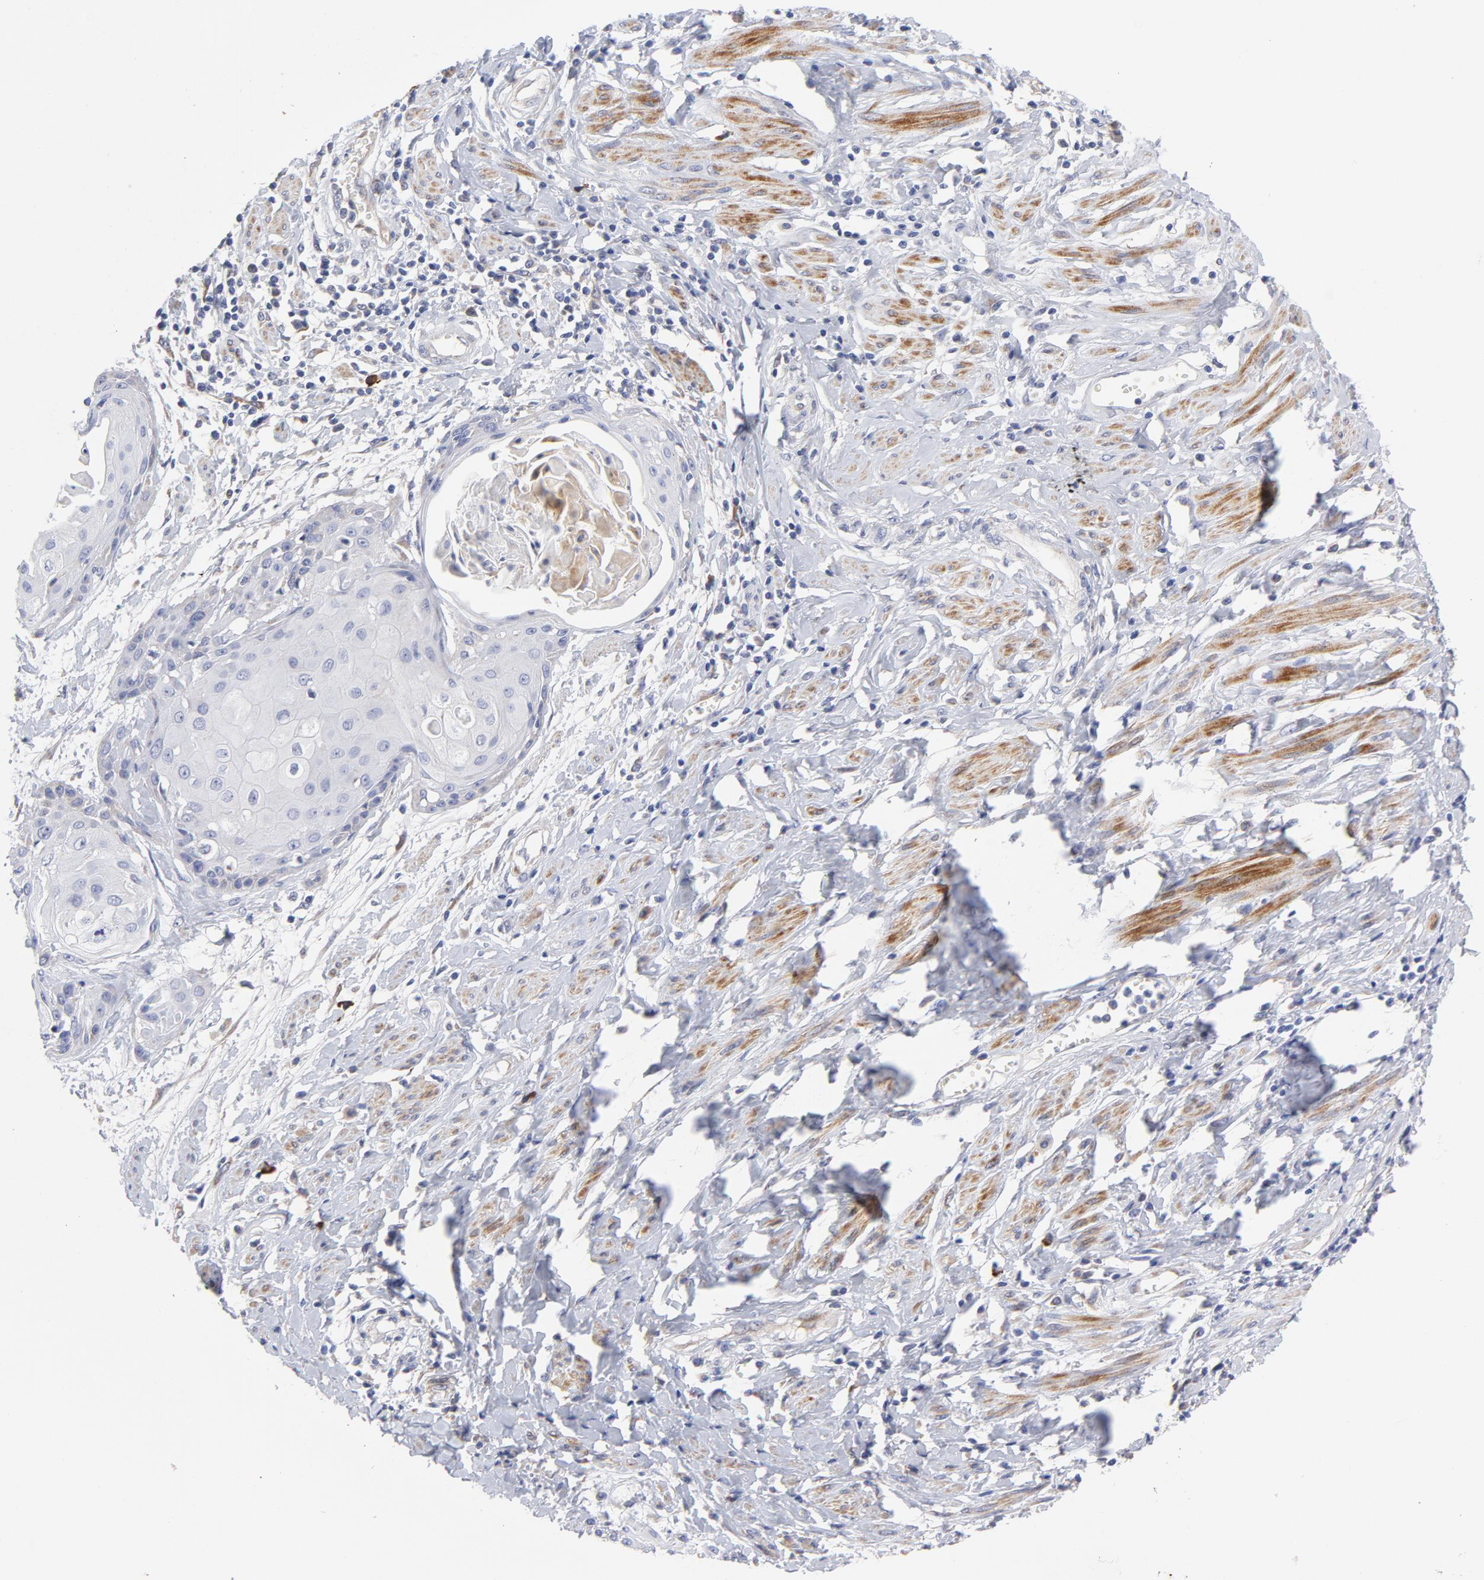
{"staining": {"intensity": "negative", "quantity": "none", "location": "none"}, "tissue": "cervical cancer", "cell_type": "Tumor cells", "image_type": "cancer", "snomed": [{"axis": "morphology", "description": "Squamous cell carcinoma, NOS"}, {"axis": "topography", "description": "Cervix"}], "caption": "This is a photomicrograph of immunohistochemistry (IHC) staining of cervical cancer (squamous cell carcinoma), which shows no expression in tumor cells. (DAB (3,3'-diaminobenzidine) immunohistochemistry visualized using brightfield microscopy, high magnification).", "gene": "RAPGEF3", "patient": {"sex": "female", "age": 57}}